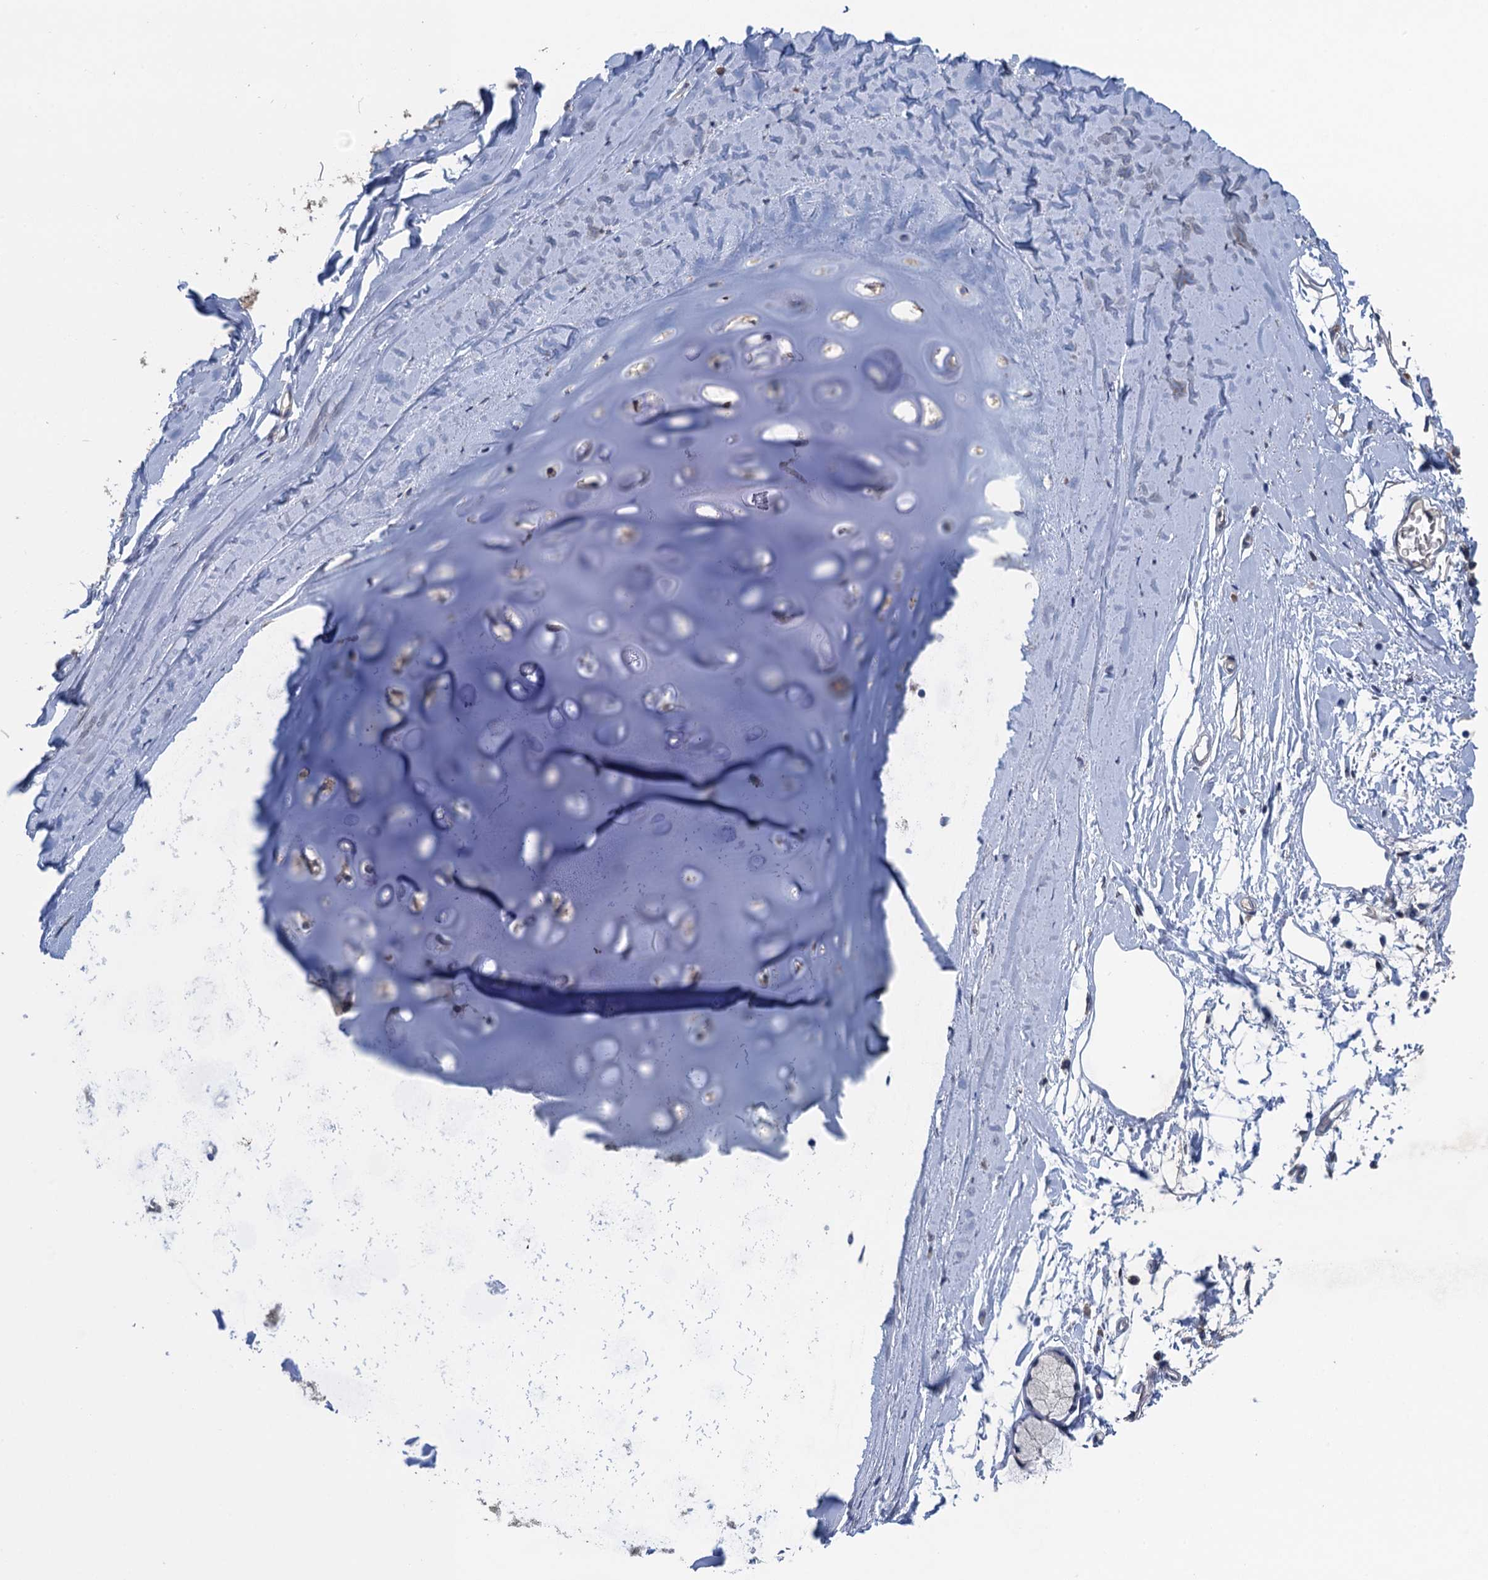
{"staining": {"intensity": "negative", "quantity": "none", "location": "none"}, "tissue": "adipose tissue", "cell_type": "Adipocytes", "image_type": "normal", "snomed": [{"axis": "morphology", "description": "Normal tissue, NOS"}, {"axis": "topography", "description": "Lymph node"}, {"axis": "topography", "description": "Bronchus"}], "caption": "Immunohistochemistry (IHC) histopathology image of benign adipose tissue: adipose tissue stained with DAB (3,3'-diaminobenzidine) reveals no significant protein staining in adipocytes.", "gene": "CTU2", "patient": {"sex": "male", "age": 63}}